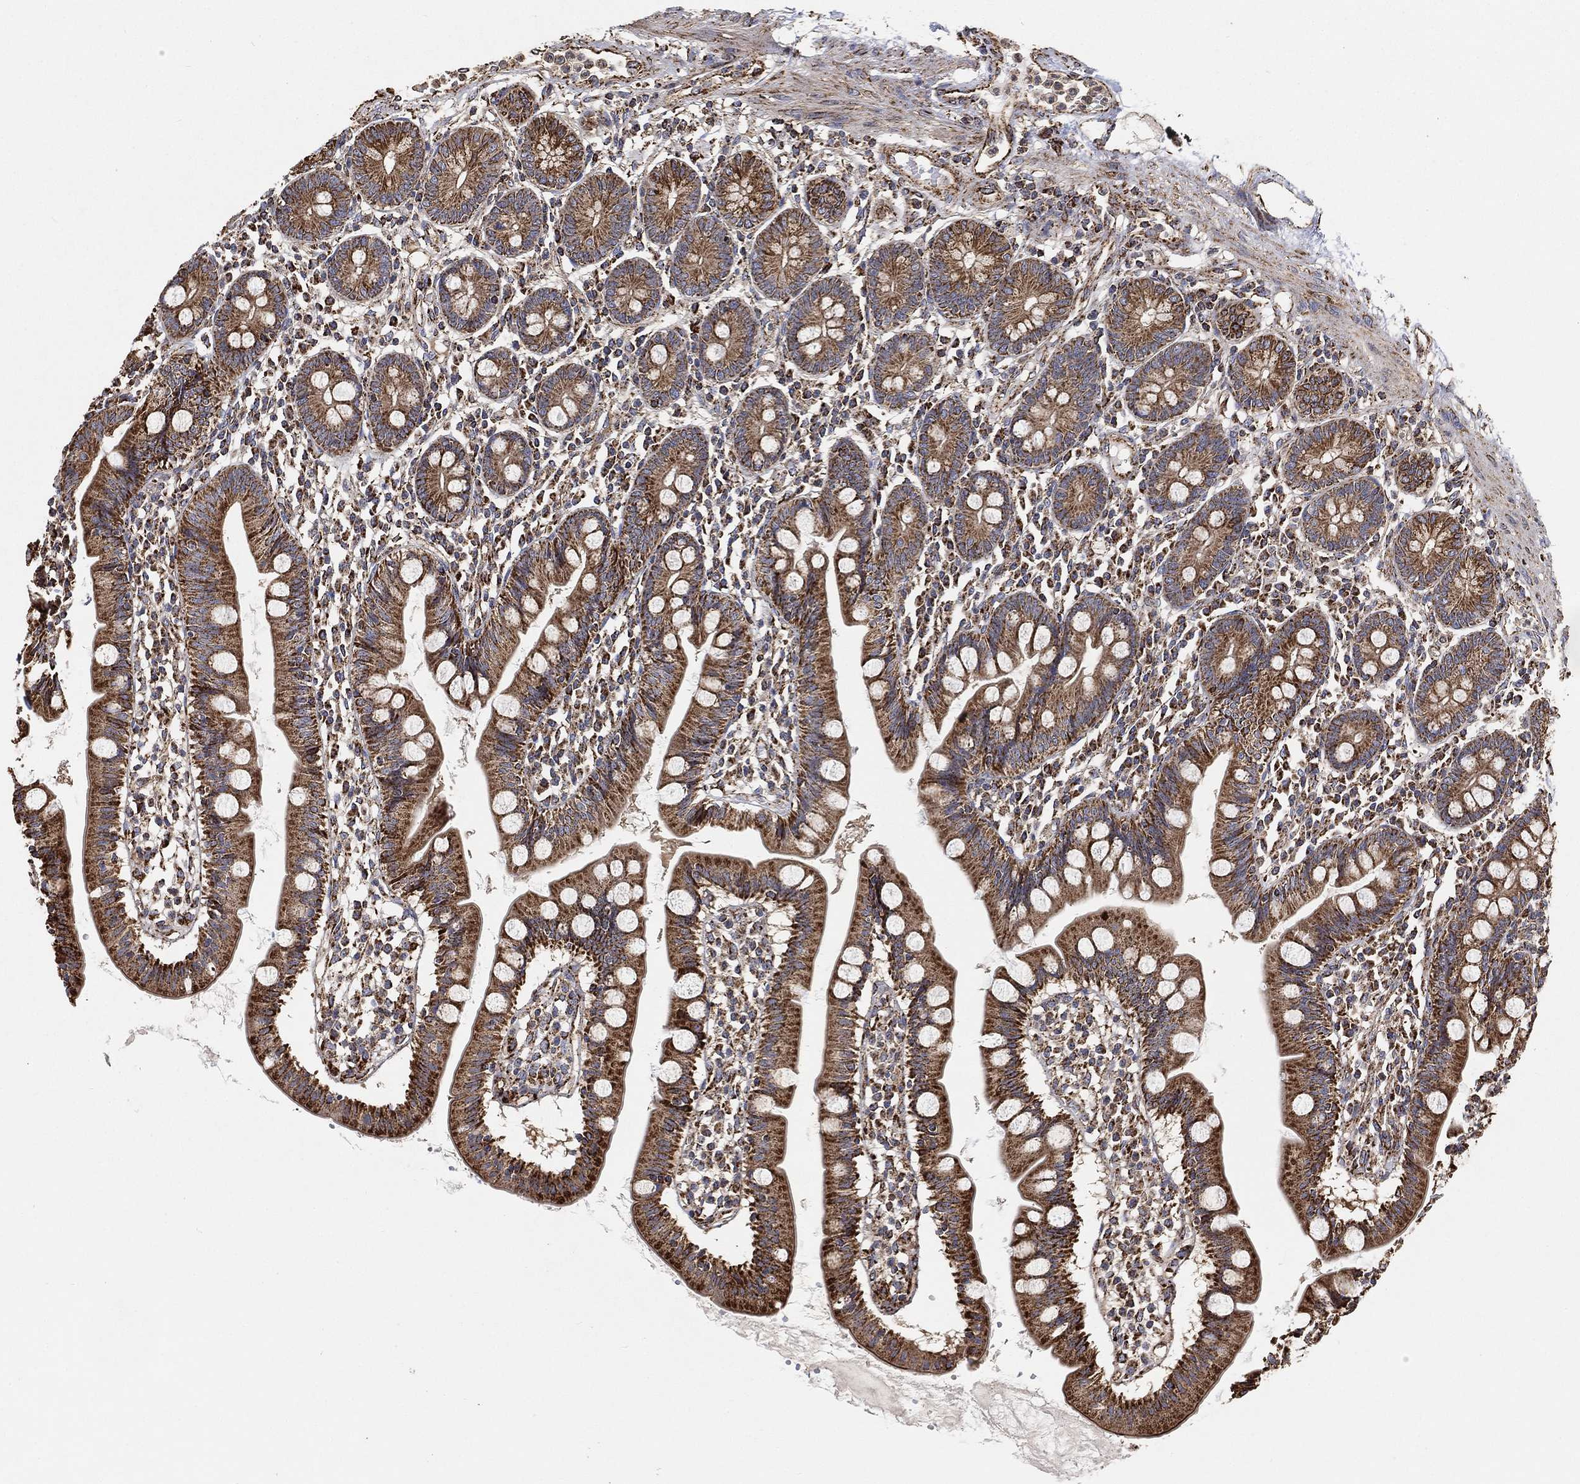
{"staining": {"intensity": "strong", "quantity": ">75%", "location": "cytoplasmic/membranous"}, "tissue": "small intestine", "cell_type": "Glandular cells", "image_type": "normal", "snomed": [{"axis": "morphology", "description": "Normal tissue, NOS"}, {"axis": "topography", "description": "Small intestine"}], "caption": "Human small intestine stained for a protein (brown) demonstrates strong cytoplasmic/membranous positive staining in about >75% of glandular cells.", "gene": "SLC38A7", "patient": {"sex": "male", "age": 88}}